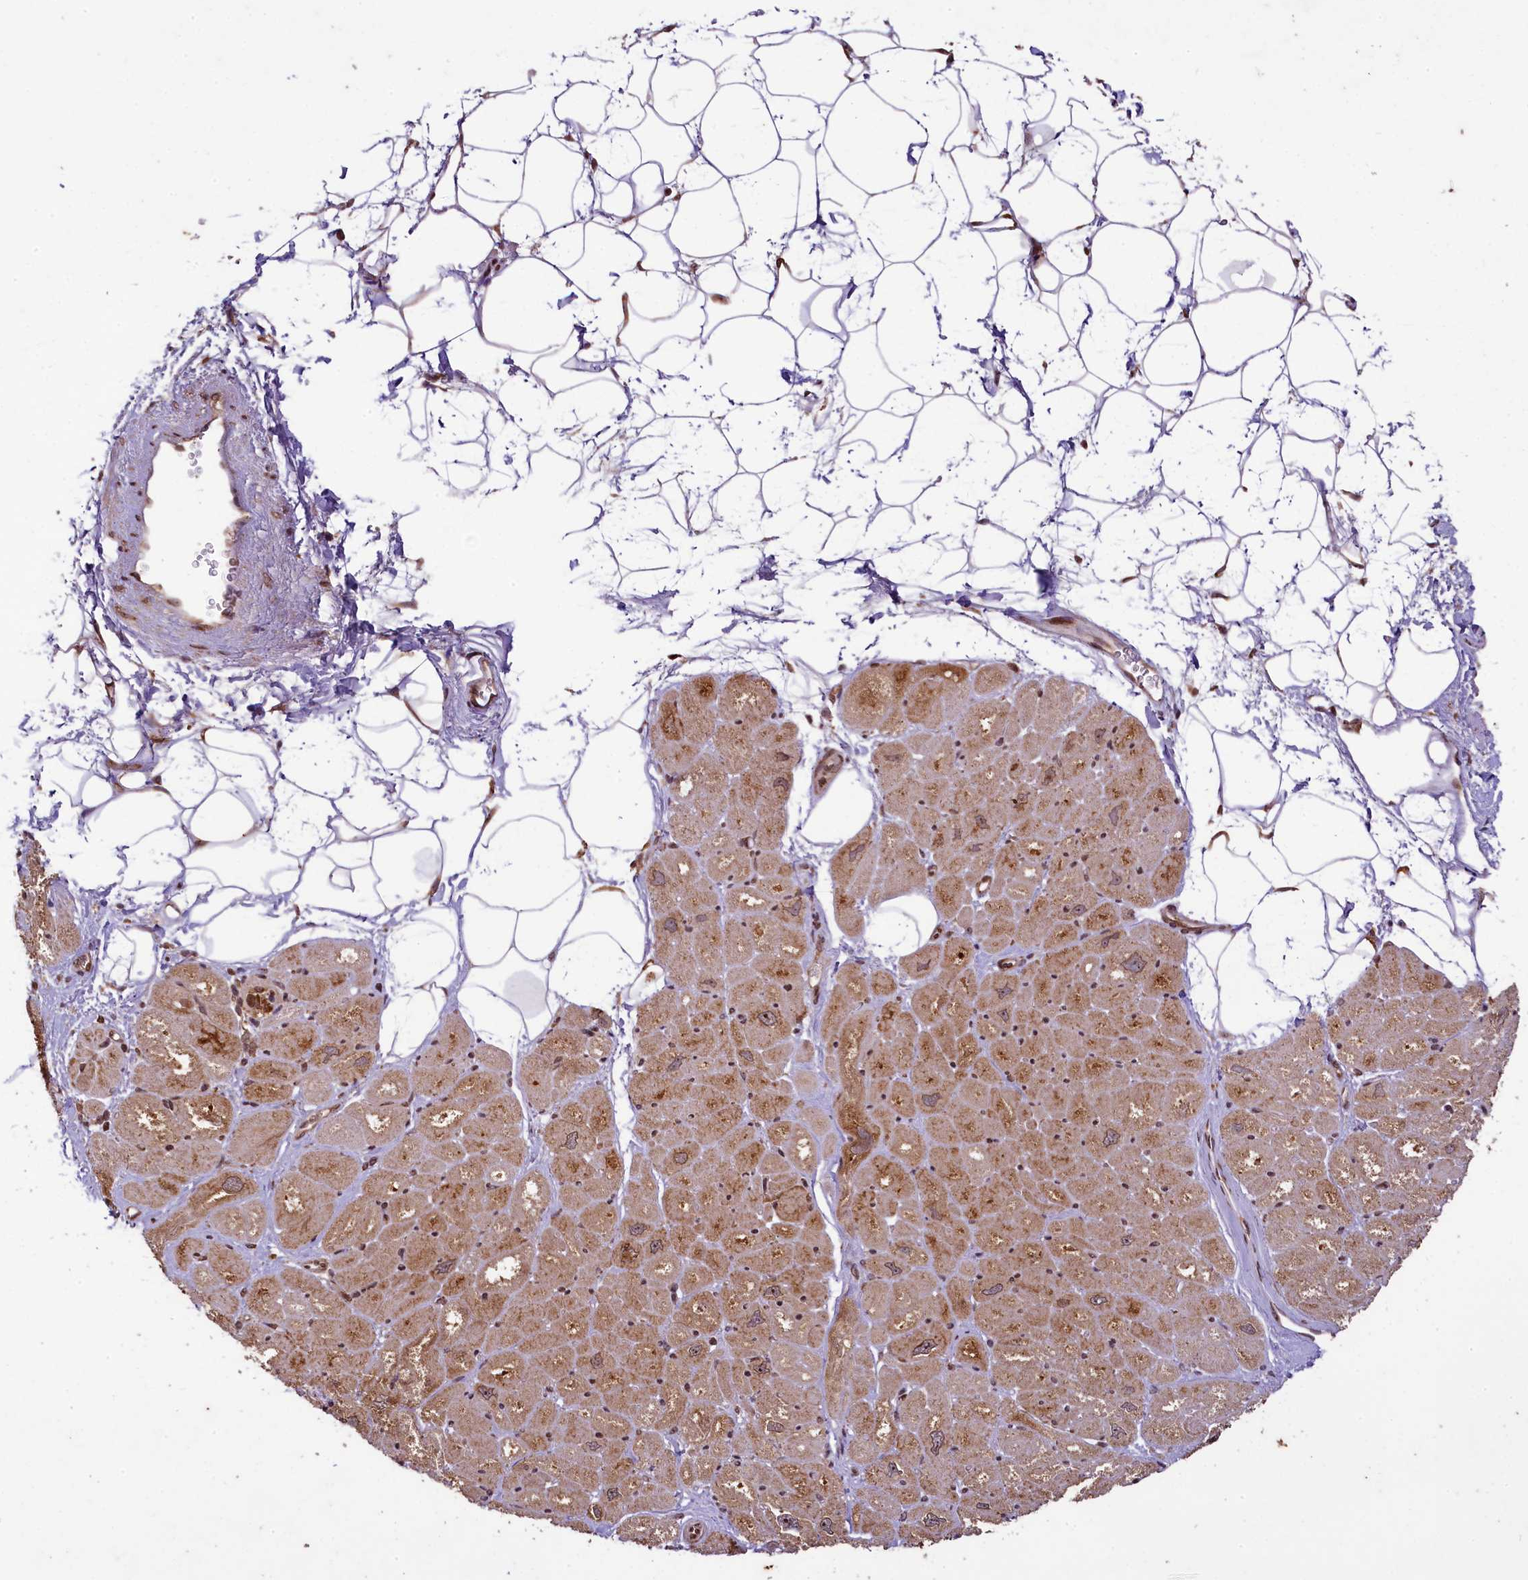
{"staining": {"intensity": "moderate", "quantity": ">75%", "location": "cytoplasmic/membranous,nuclear"}, "tissue": "heart muscle", "cell_type": "Cardiomyocytes", "image_type": "normal", "snomed": [{"axis": "morphology", "description": "Normal tissue, NOS"}, {"axis": "topography", "description": "Heart"}], "caption": "A brown stain shows moderate cytoplasmic/membranous,nuclear staining of a protein in cardiomyocytes of unremarkable human heart muscle.", "gene": "LARP4", "patient": {"sex": "male", "age": 50}}